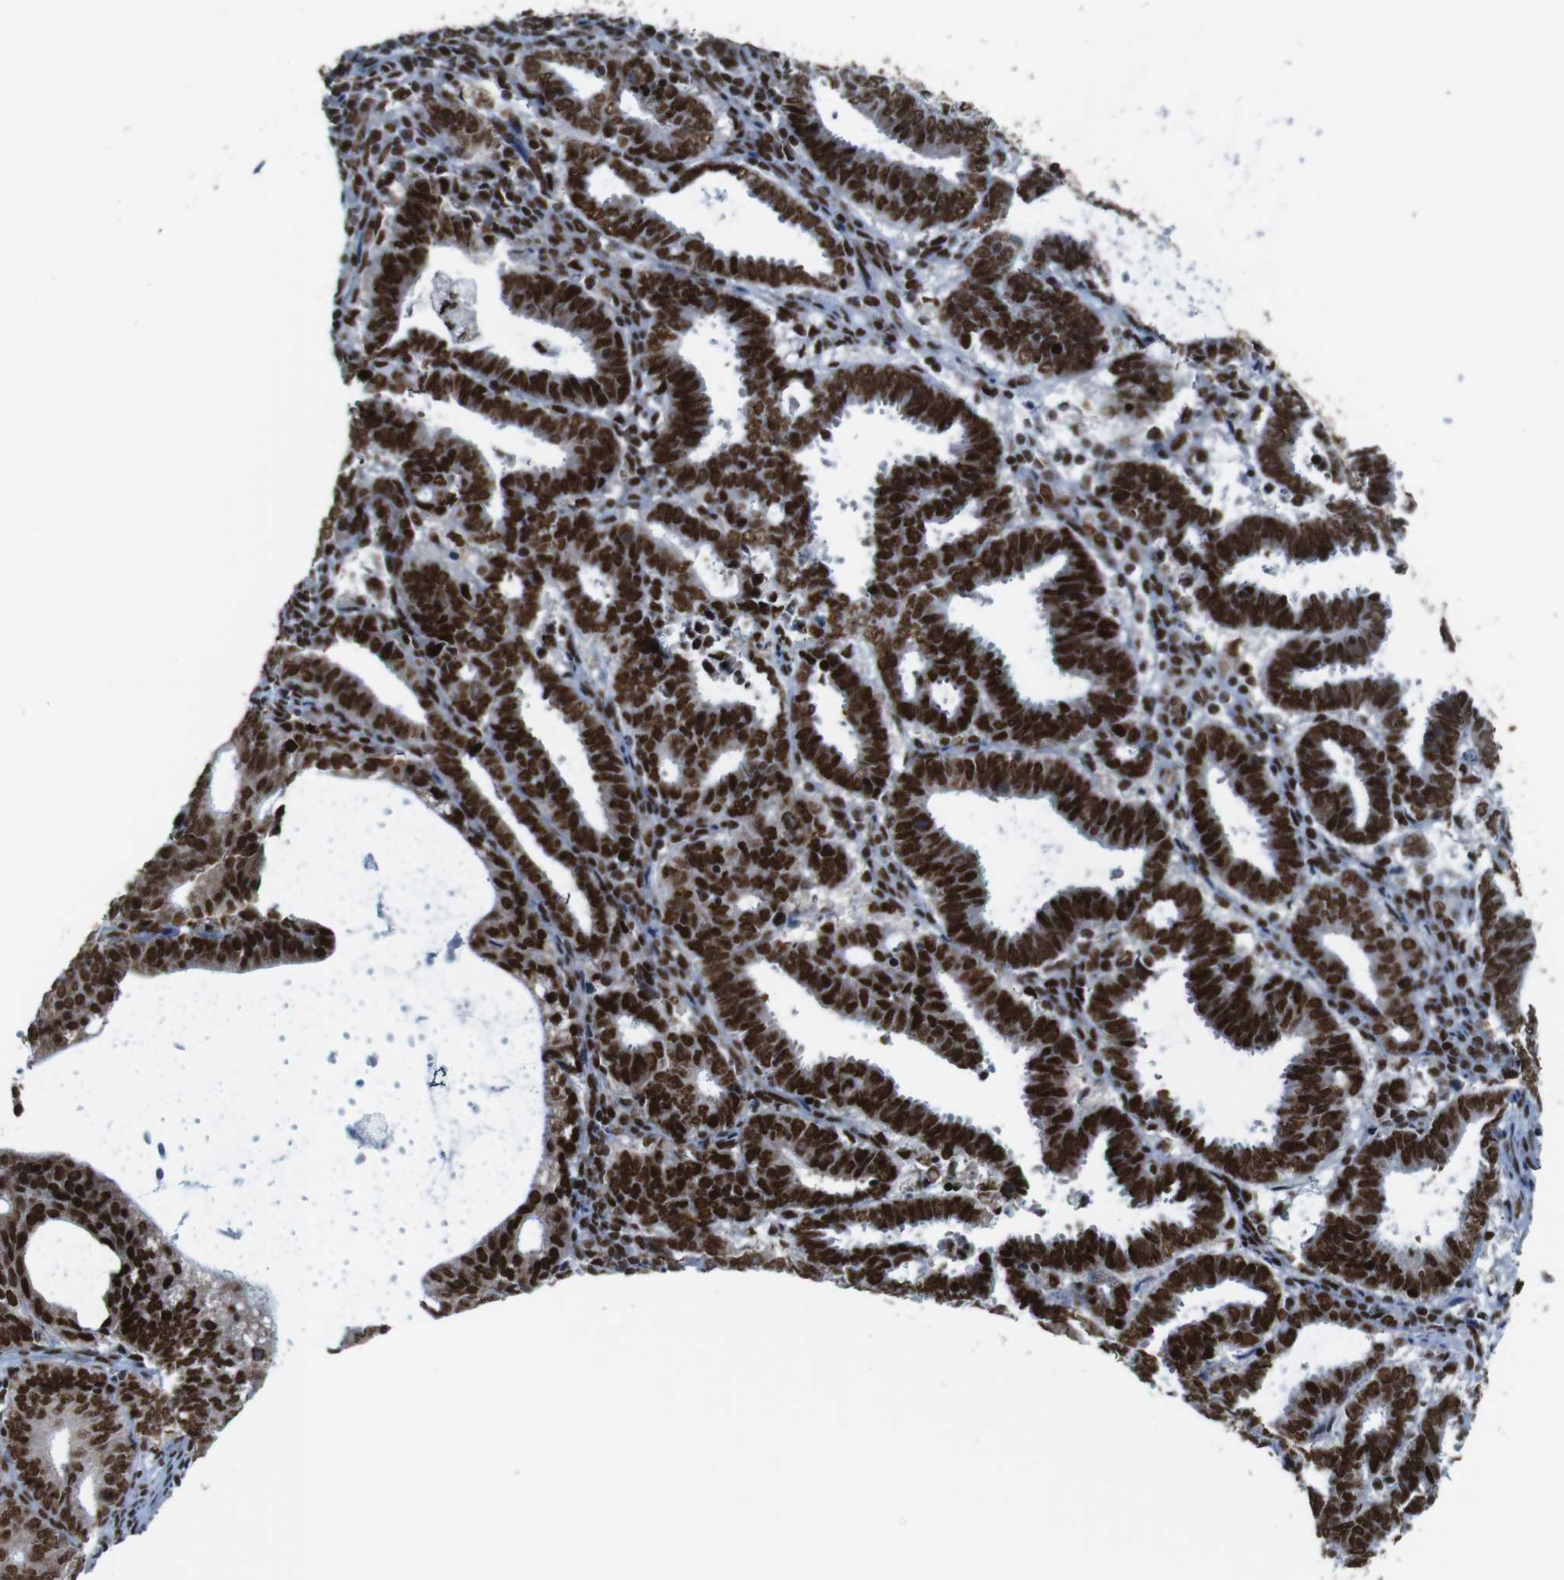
{"staining": {"intensity": "strong", "quantity": ">75%", "location": "nuclear"}, "tissue": "endometrial cancer", "cell_type": "Tumor cells", "image_type": "cancer", "snomed": [{"axis": "morphology", "description": "Adenocarcinoma, NOS"}, {"axis": "topography", "description": "Uterus"}], "caption": "Tumor cells reveal high levels of strong nuclear positivity in about >75% of cells in human endometrial cancer (adenocarcinoma).", "gene": "ROMO1", "patient": {"sex": "female", "age": 83}}